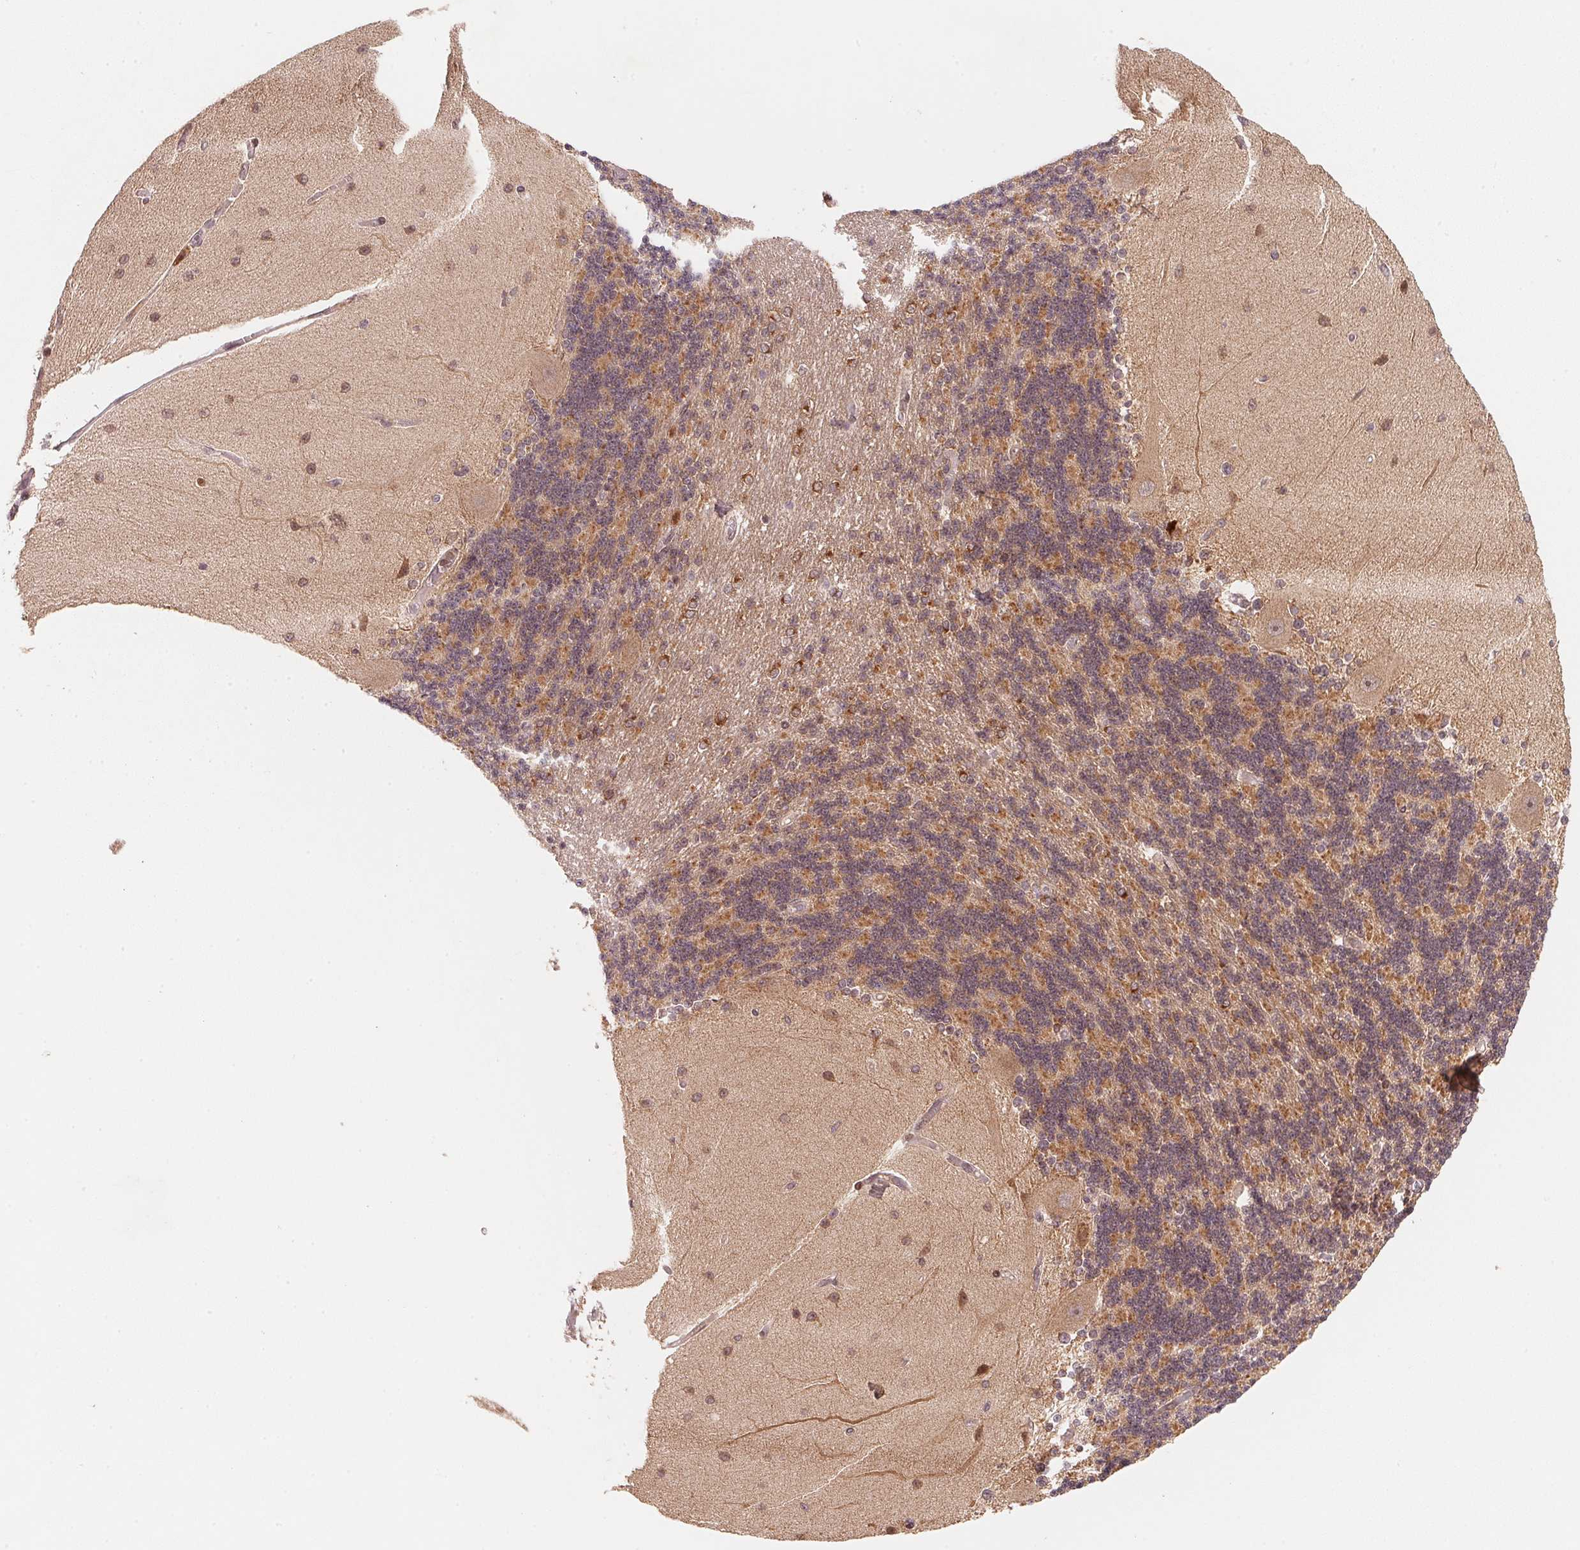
{"staining": {"intensity": "moderate", "quantity": "<25%", "location": "cytoplasmic/membranous,nuclear"}, "tissue": "cerebellum", "cell_type": "Cells in granular layer", "image_type": "normal", "snomed": [{"axis": "morphology", "description": "Normal tissue, NOS"}, {"axis": "topography", "description": "Cerebellum"}], "caption": "Protein staining displays moderate cytoplasmic/membranous,nuclear positivity in approximately <25% of cells in granular layer in unremarkable cerebellum.", "gene": "CCDC102B", "patient": {"sex": "female", "age": 54}}